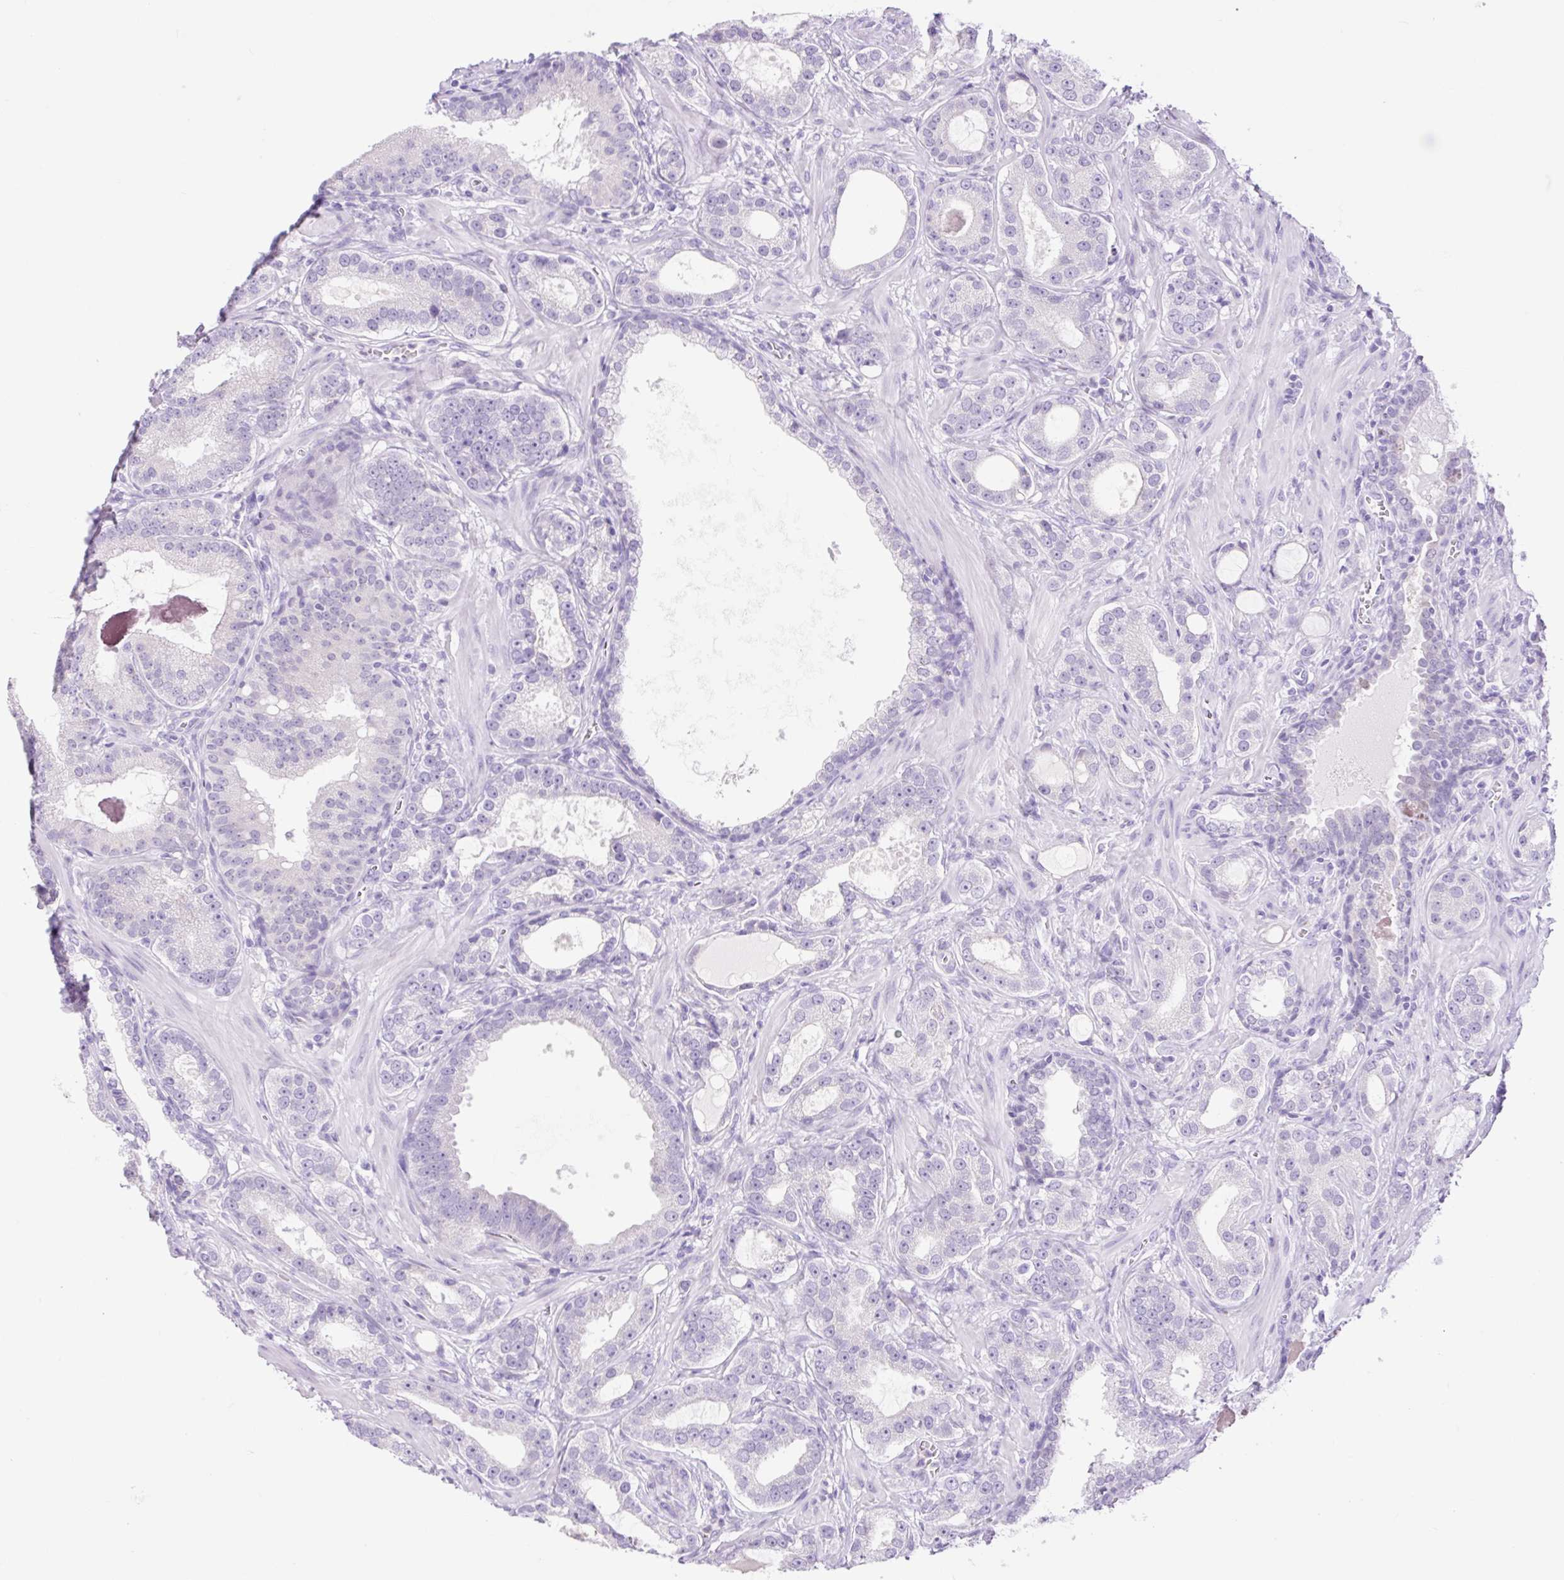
{"staining": {"intensity": "negative", "quantity": "none", "location": "none"}, "tissue": "prostate cancer", "cell_type": "Tumor cells", "image_type": "cancer", "snomed": [{"axis": "morphology", "description": "Adenocarcinoma, High grade"}, {"axis": "topography", "description": "Prostate"}], "caption": "Protein analysis of prostate cancer (high-grade adenocarcinoma) exhibits no significant expression in tumor cells.", "gene": "SLC25A40", "patient": {"sex": "male", "age": 65}}